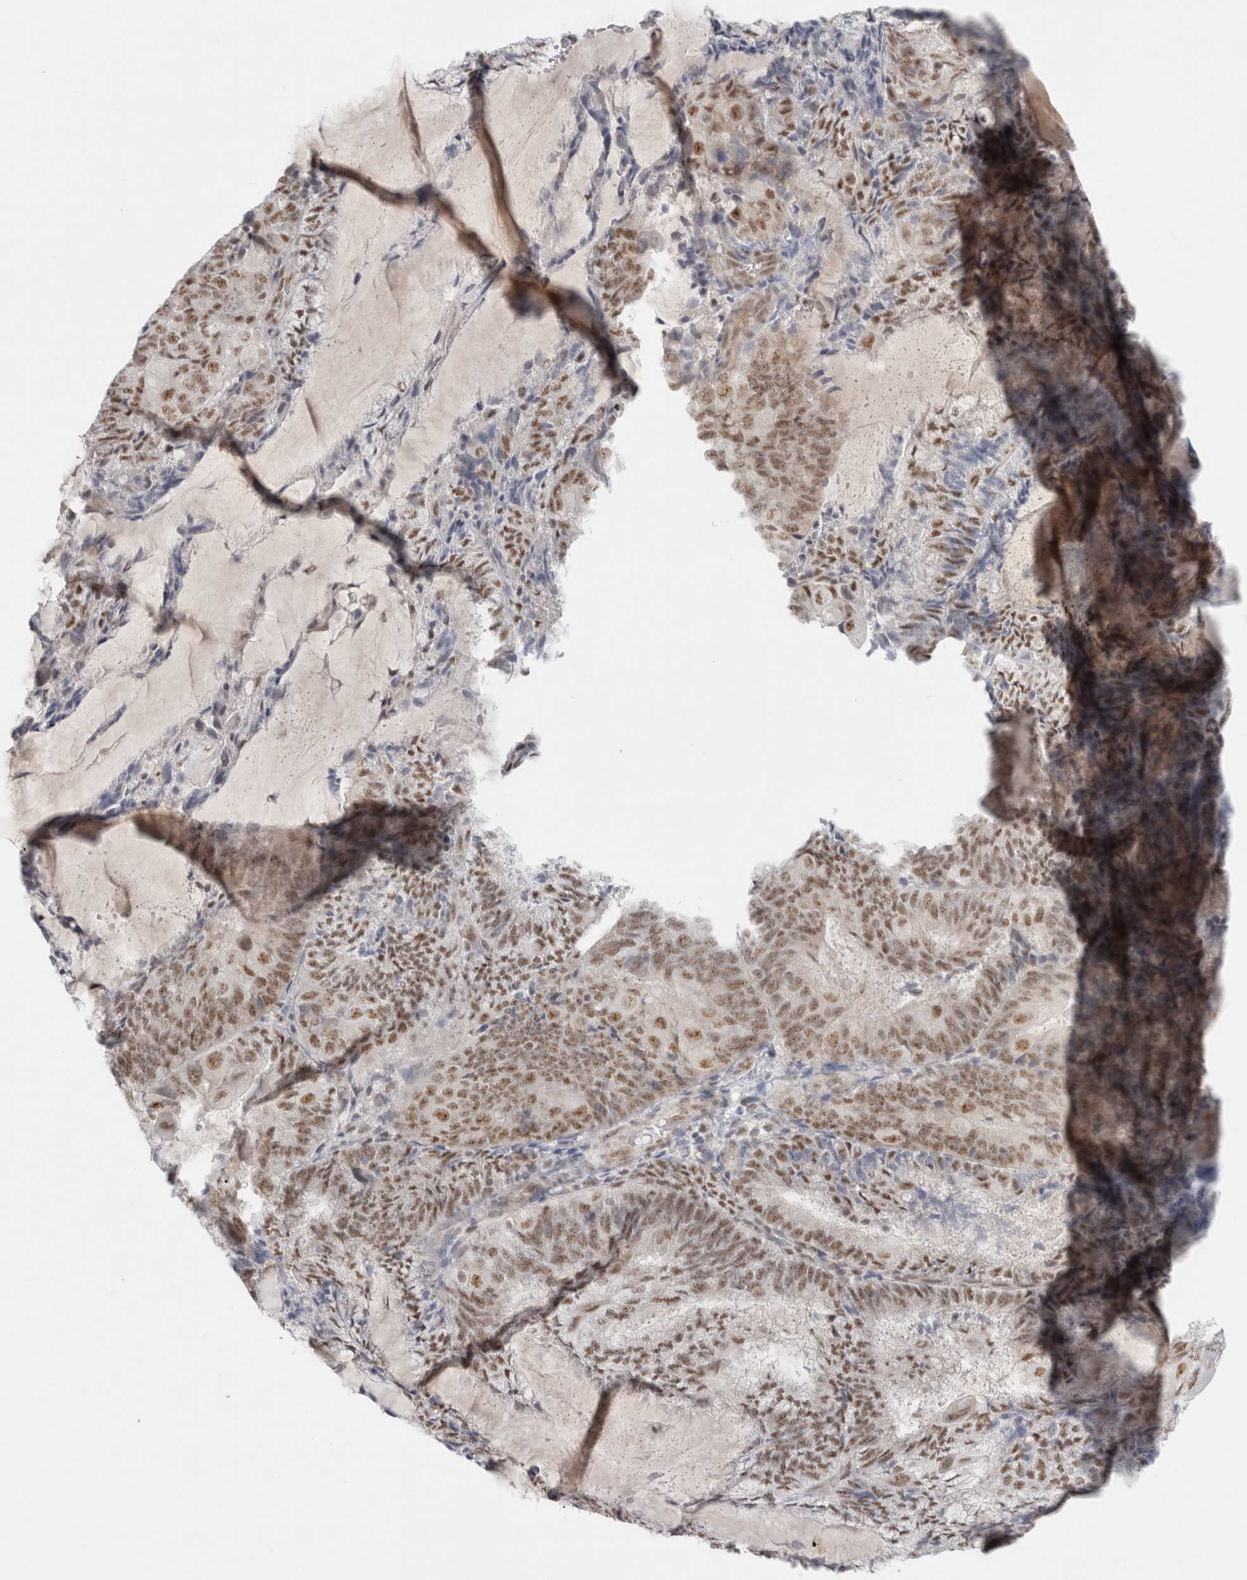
{"staining": {"intensity": "moderate", "quantity": ">75%", "location": "nuclear"}, "tissue": "endometrial cancer", "cell_type": "Tumor cells", "image_type": "cancer", "snomed": [{"axis": "morphology", "description": "Adenocarcinoma, NOS"}, {"axis": "topography", "description": "Endometrium"}], "caption": "Endometrial cancer stained with immunohistochemistry (IHC) displays moderate nuclear expression in about >75% of tumor cells.", "gene": "TRMT12", "patient": {"sex": "female", "age": 81}}